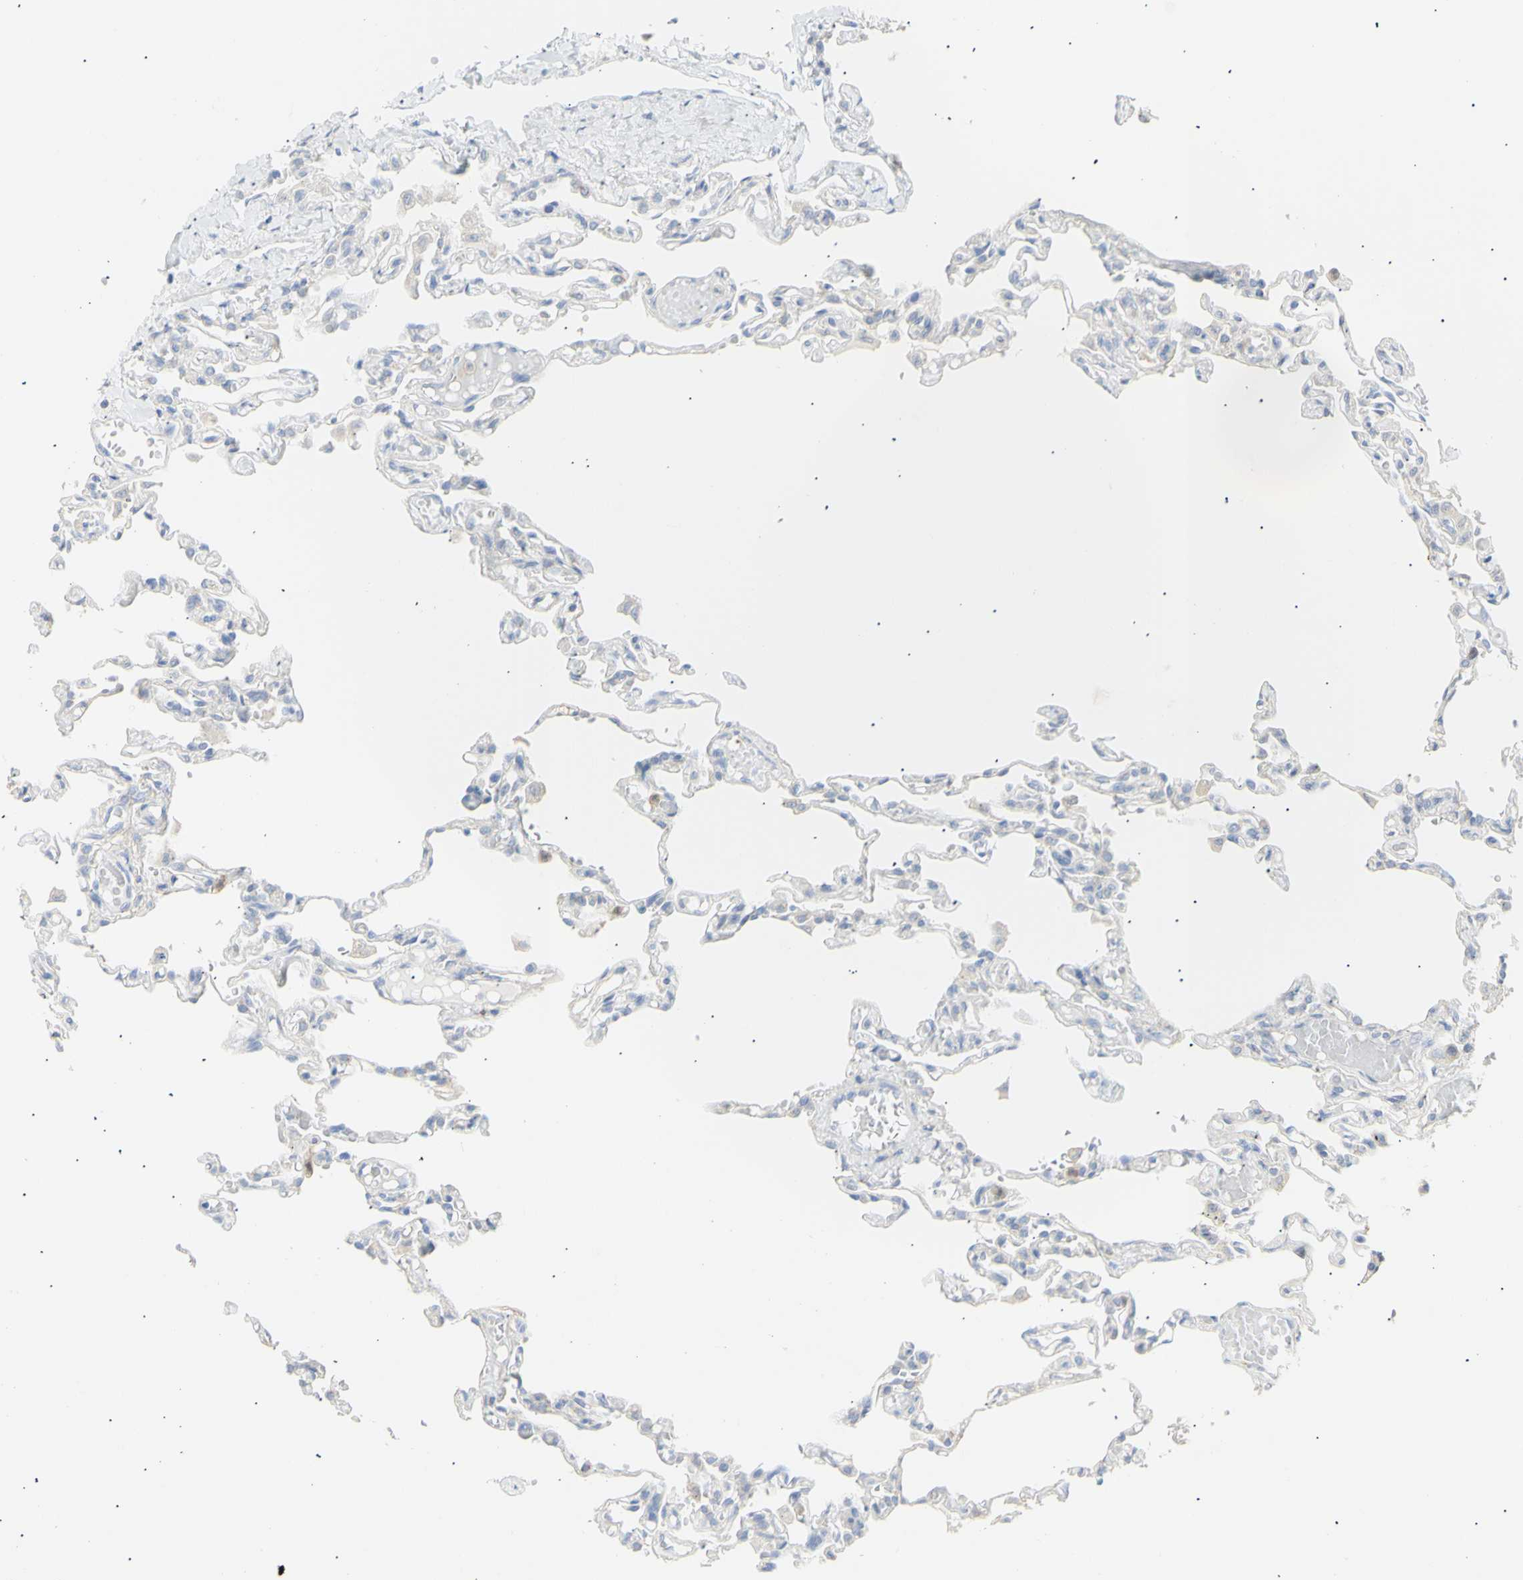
{"staining": {"intensity": "weak", "quantity": ">75%", "location": "cytoplasmic/membranous"}, "tissue": "lung", "cell_type": "Alveolar cells", "image_type": "normal", "snomed": [{"axis": "morphology", "description": "Normal tissue, NOS"}, {"axis": "topography", "description": "Lung"}], "caption": "Immunohistochemical staining of benign human lung demonstrates weak cytoplasmic/membranous protein expression in approximately >75% of alveolar cells. (IHC, brightfield microscopy, high magnification).", "gene": "B4GALNT3", "patient": {"sex": "male", "age": 21}}